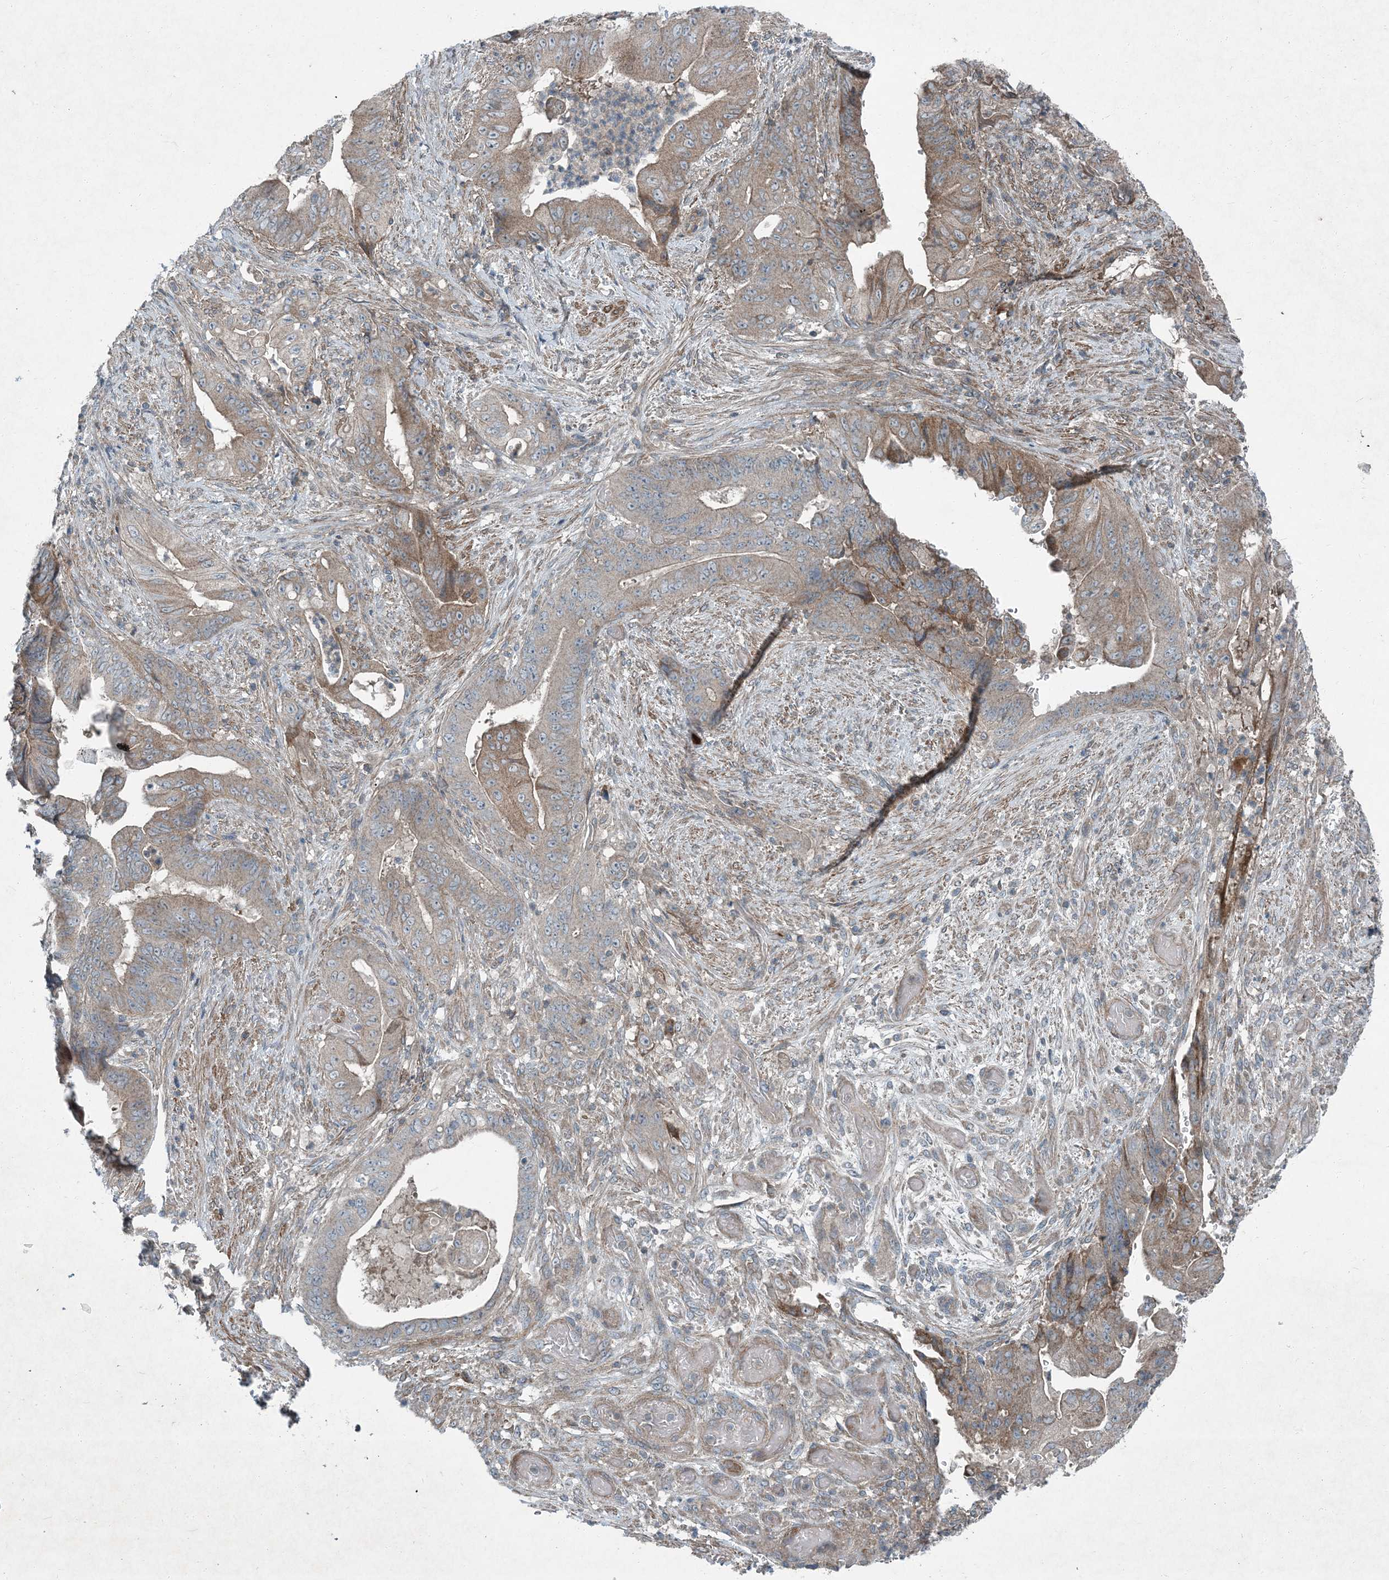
{"staining": {"intensity": "weak", "quantity": "25%-75%", "location": "cytoplasmic/membranous"}, "tissue": "stomach cancer", "cell_type": "Tumor cells", "image_type": "cancer", "snomed": [{"axis": "morphology", "description": "Adenocarcinoma, NOS"}, {"axis": "topography", "description": "Stomach"}], "caption": "Stomach cancer (adenocarcinoma) stained with a brown dye demonstrates weak cytoplasmic/membranous positive staining in approximately 25%-75% of tumor cells.", "gene": "APOM", "patient": {"sex": "female", "age": 73}}